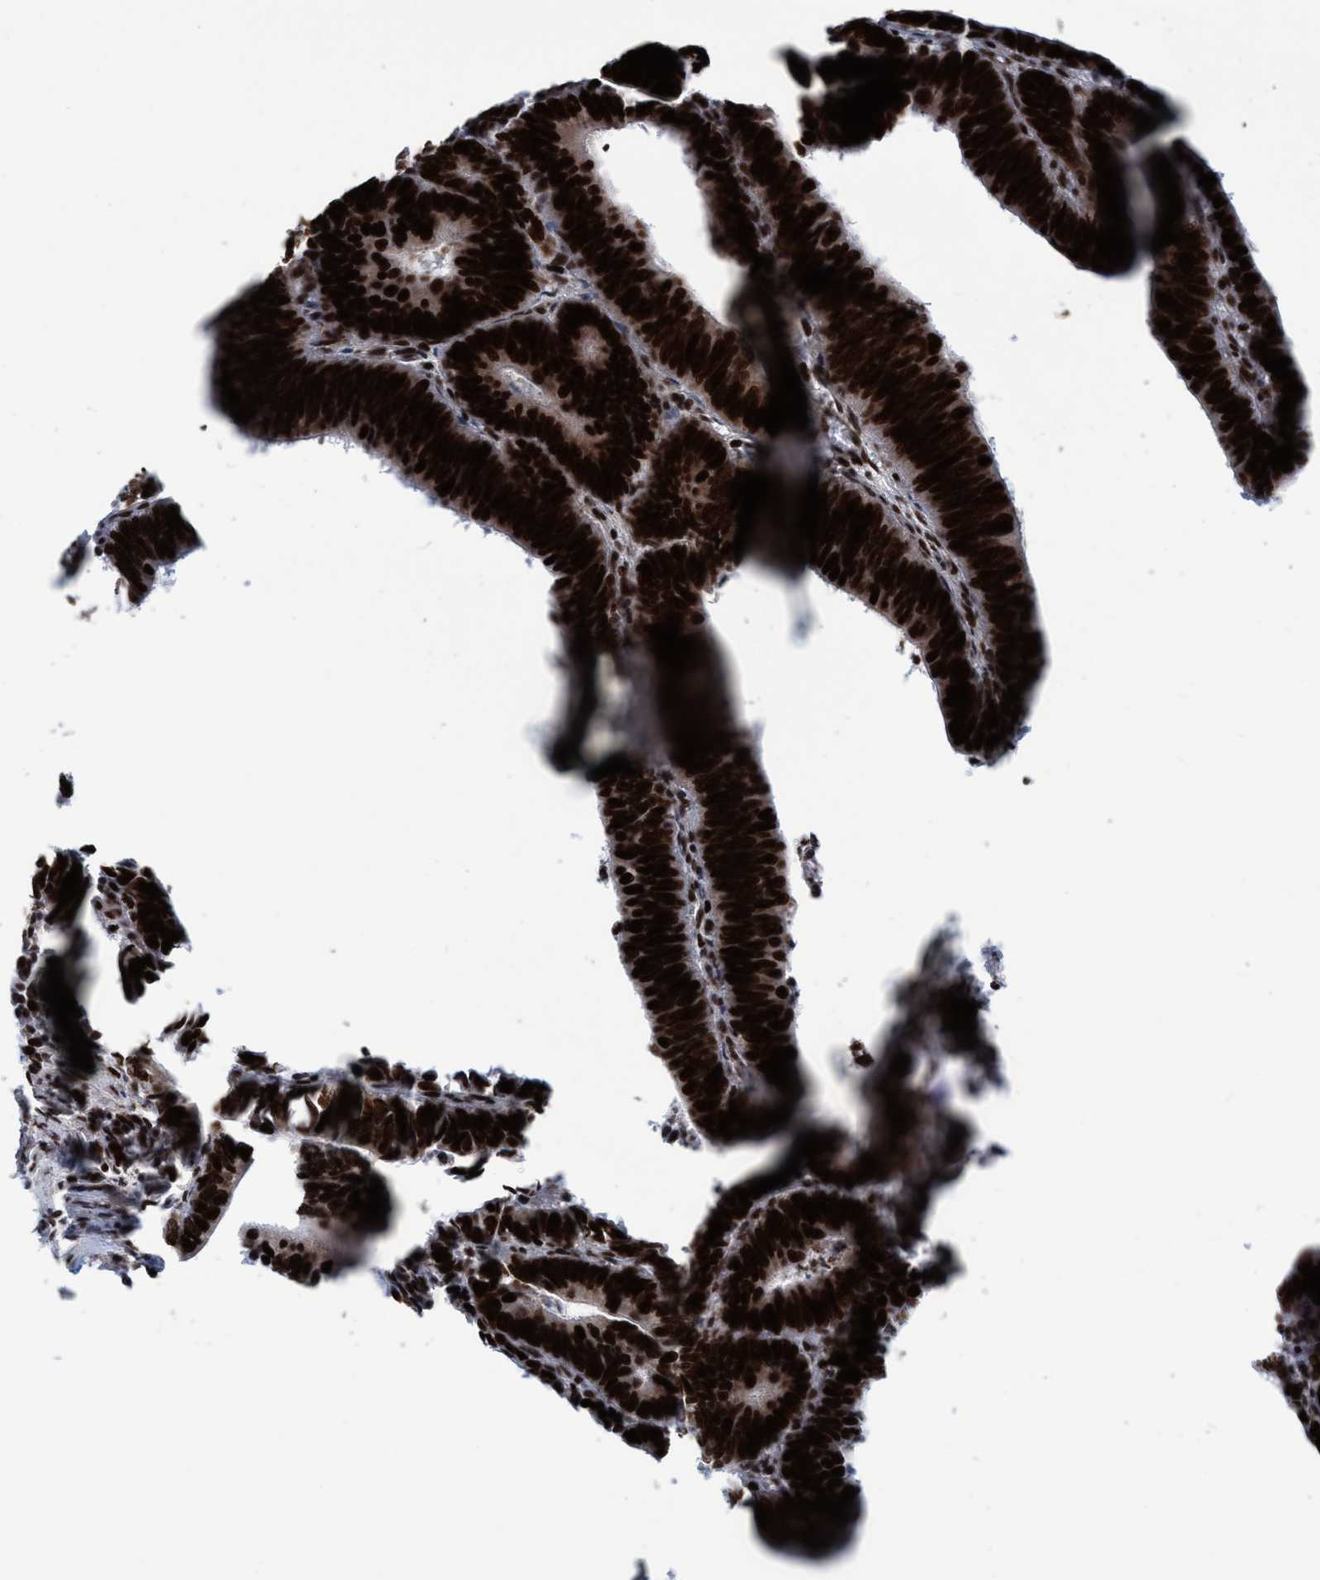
{"staining": {"intensity": "strong", "quantity": ">75%", "location": "cytoplasmic/membranous,nuclear"}, "tissue": "colorectal cancer", "cell_type": "Tumor cells", "image_type": "cancer", "snomed": [{"axis": "morphology", "description": "Adenocarcinoma, NOS"}, {"axis": "topography", "description": "Colon"}], "caption": "Colorectal adenocarcinoma stained with immunohistochemistry (IHC) exhibits strong cytoplasmic/membranous and nuclear positivity in approximately >75% of tumor cells.", "gene": "TOPBP1", "patient": {"sex": "male", "age": 72}}